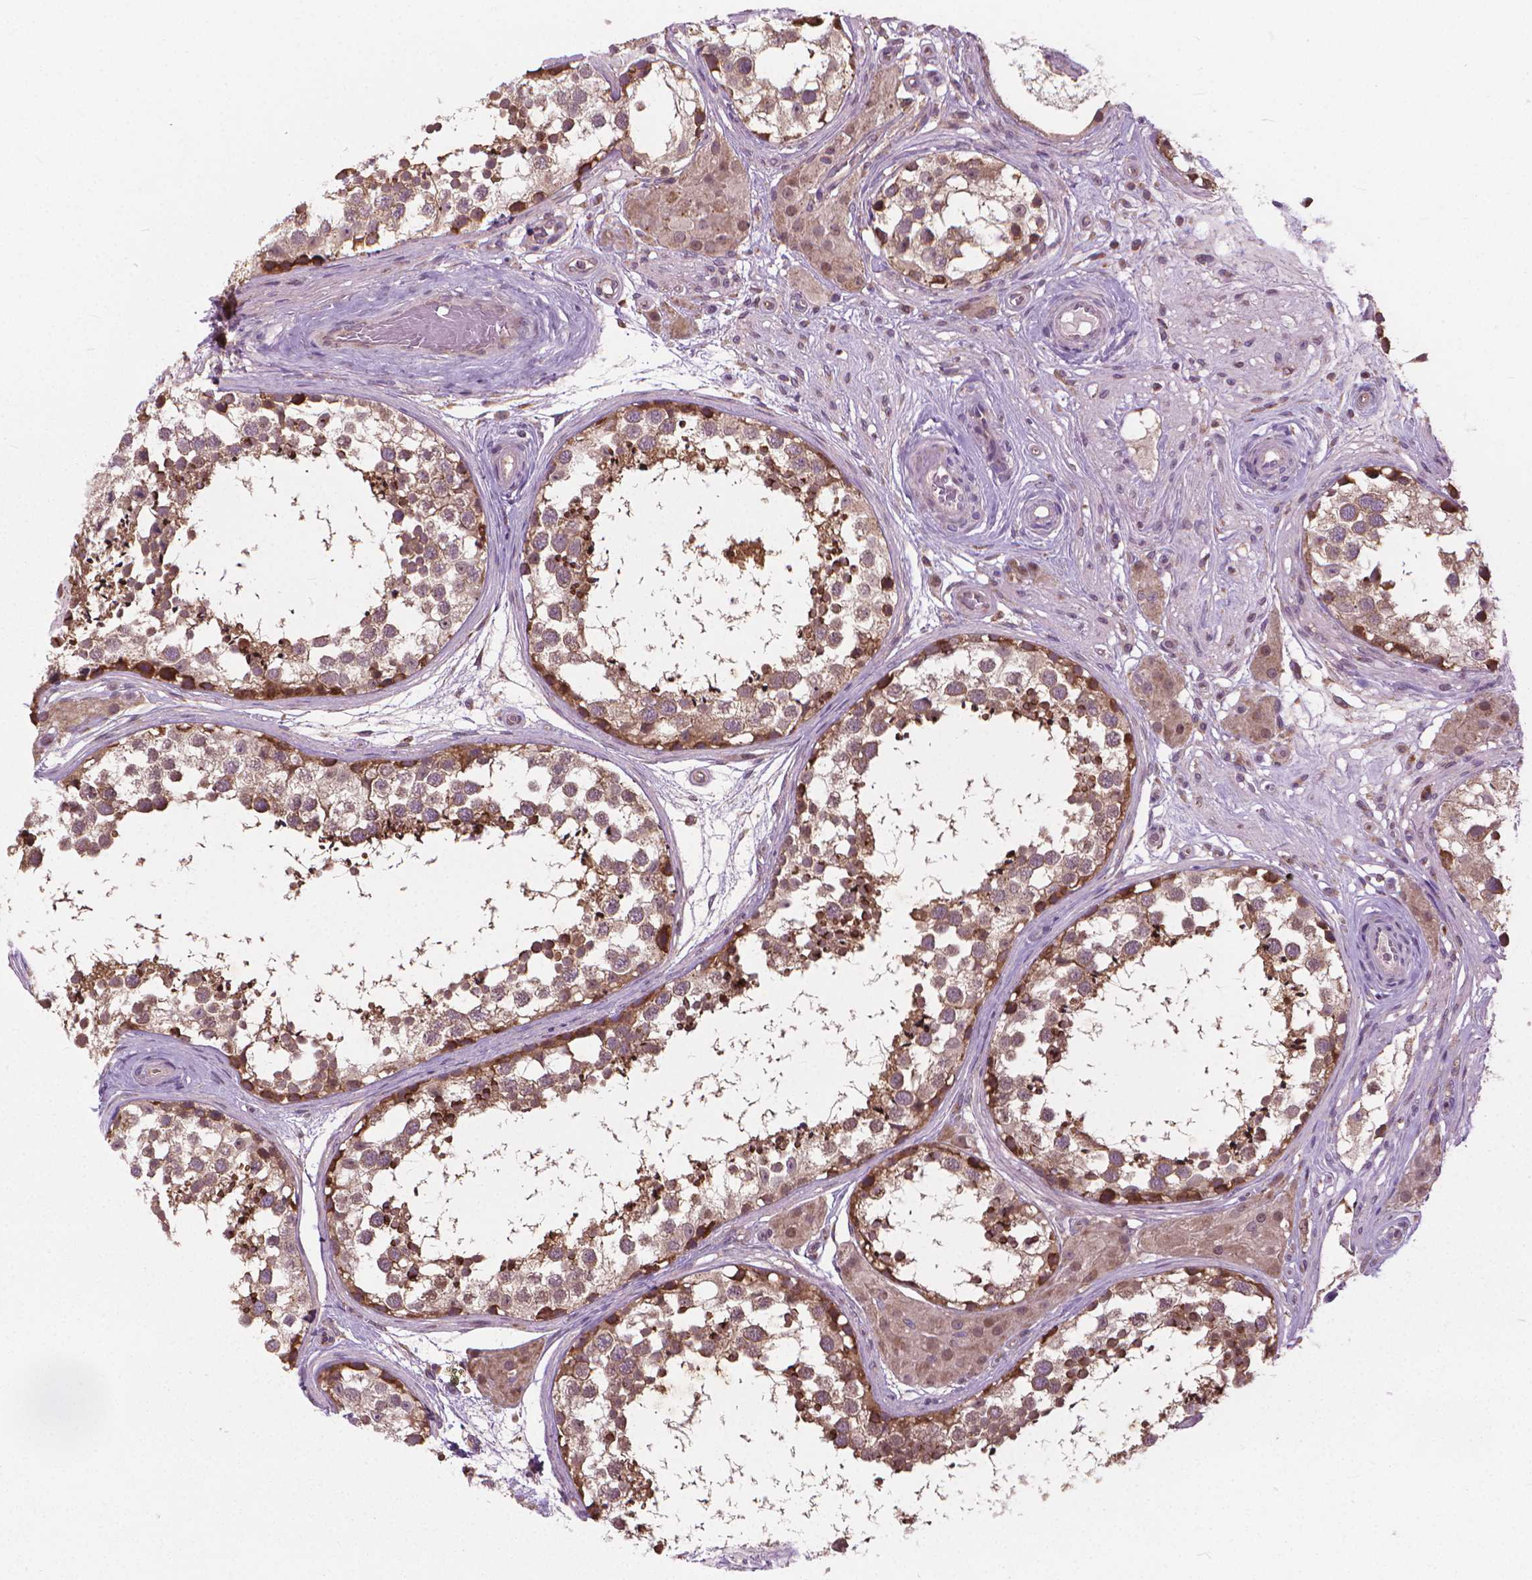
{"staining": {"intensity": "moderate", "quantity": "25%-75%", "location": "cytoplasmic/membranous"}, "tissue": "testis", "cell_type": "Cells in seminiferous ducts", "image_type": "normal", "snomed": [{"axis": "morphology", "description": "Normal tissue, NOS"}, {"axis": "morphology", "description": "Seminoma, NOS"}, {"axis": "topography", "description": "Testis"}], "caption": "DAB immunohistochemical staining of normal testis reveals moderate cytoplasmic/membranous protein positivity in about 25%-75% of cells in seminiferous ducts.", "gene": "NUDT1", "patient": {"sex": "male", "age": 65}}